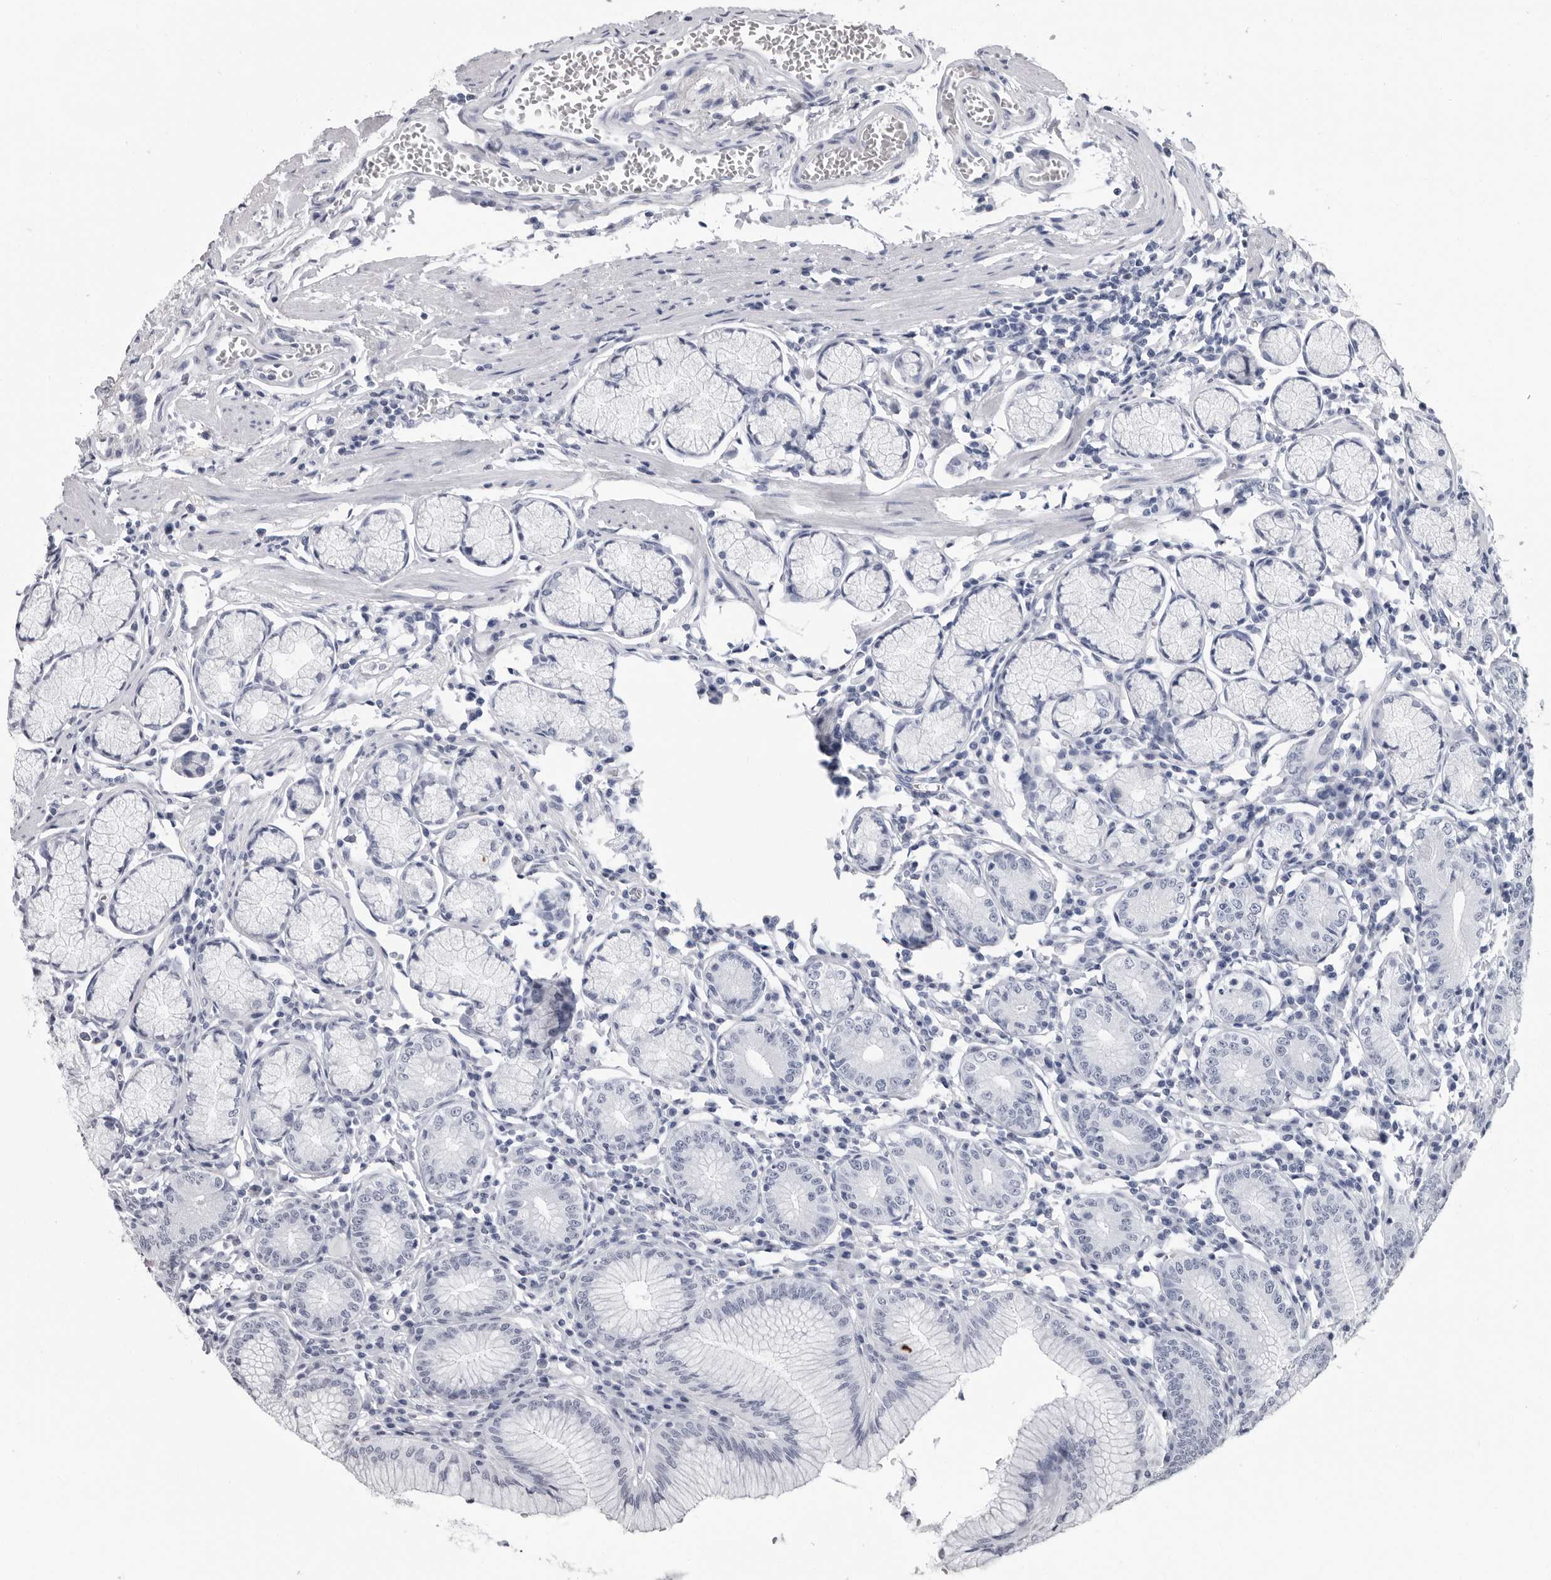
{"staining": {"intensity": "negative", "quantity": "none", "location": "none"}, "tissue": "stomach", "cell_type": "Glandular cells", "image_type": "normal", "snomed": [{"axis": "morphology", "description": "Normal tissue, NOS"}, {"axis": "topography", "description": "Stomach"}], "caption": "Immunohistochemistry (IHC) image of normal stomach stained for a protein (brown), which displays no staining in glandular cells.", "gene": "HEPACAM", "patient": {"sex": "male", "age": 55}}